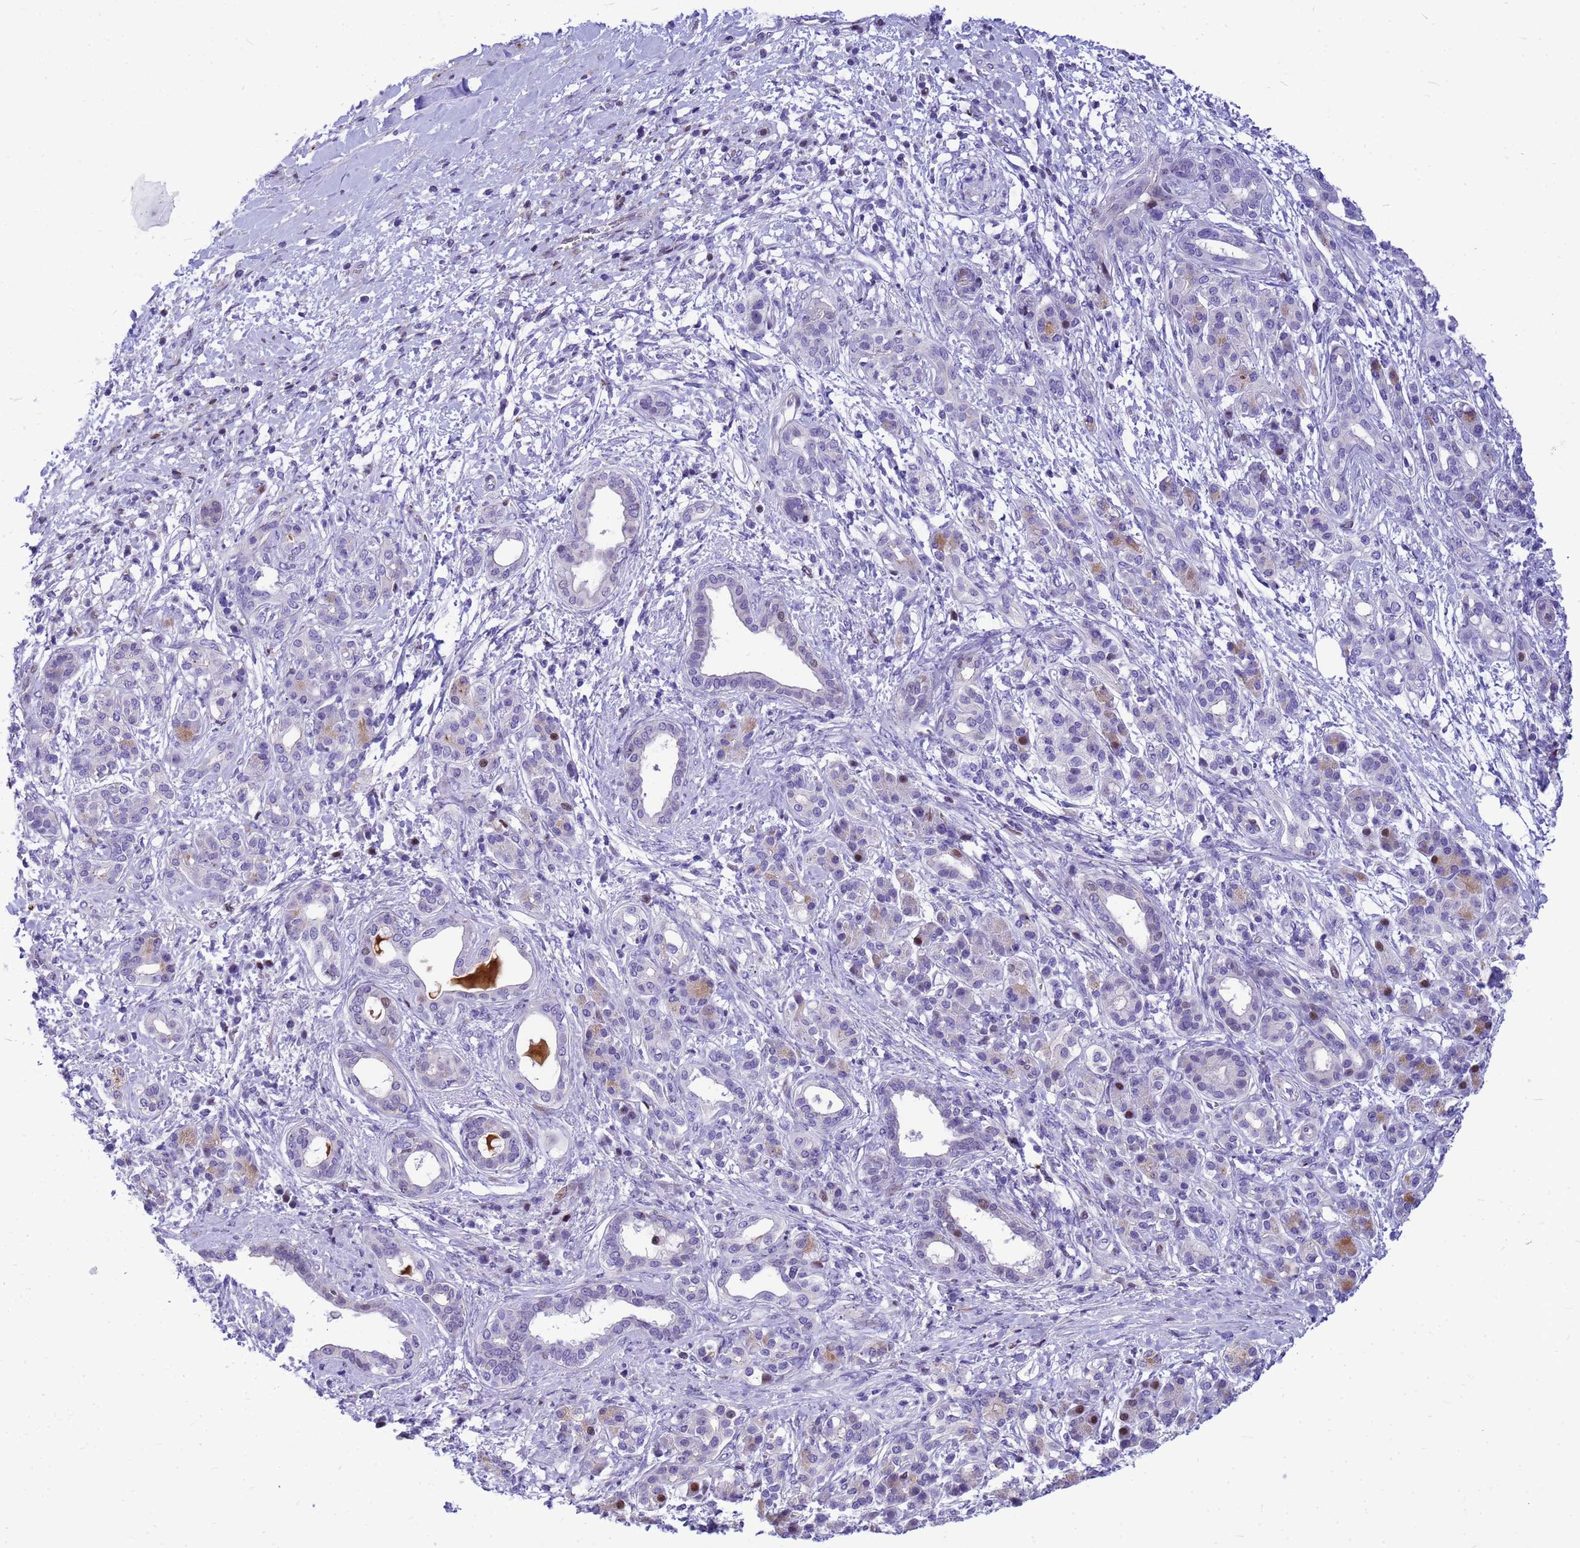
{"staining": {"intensity": "strong", "quantity": "<25%", "location": "nuclear"}, "tissue": "pancreatic cancer", "cell_type": "Tumor cells", "image_type": "cancer", "snomed": [{"axis": "morphology", "description": "Adenocarcinoma, NOS"}, {"axis": "topography", "description": "Pancreas"}], "caption": "A brown stain shows strong nuclear staining of a protein in pancreatic adenocarcinoma tumor cells.", "gene": "ADAMTS7", "patient": {"sex": "female", "age": 55}}